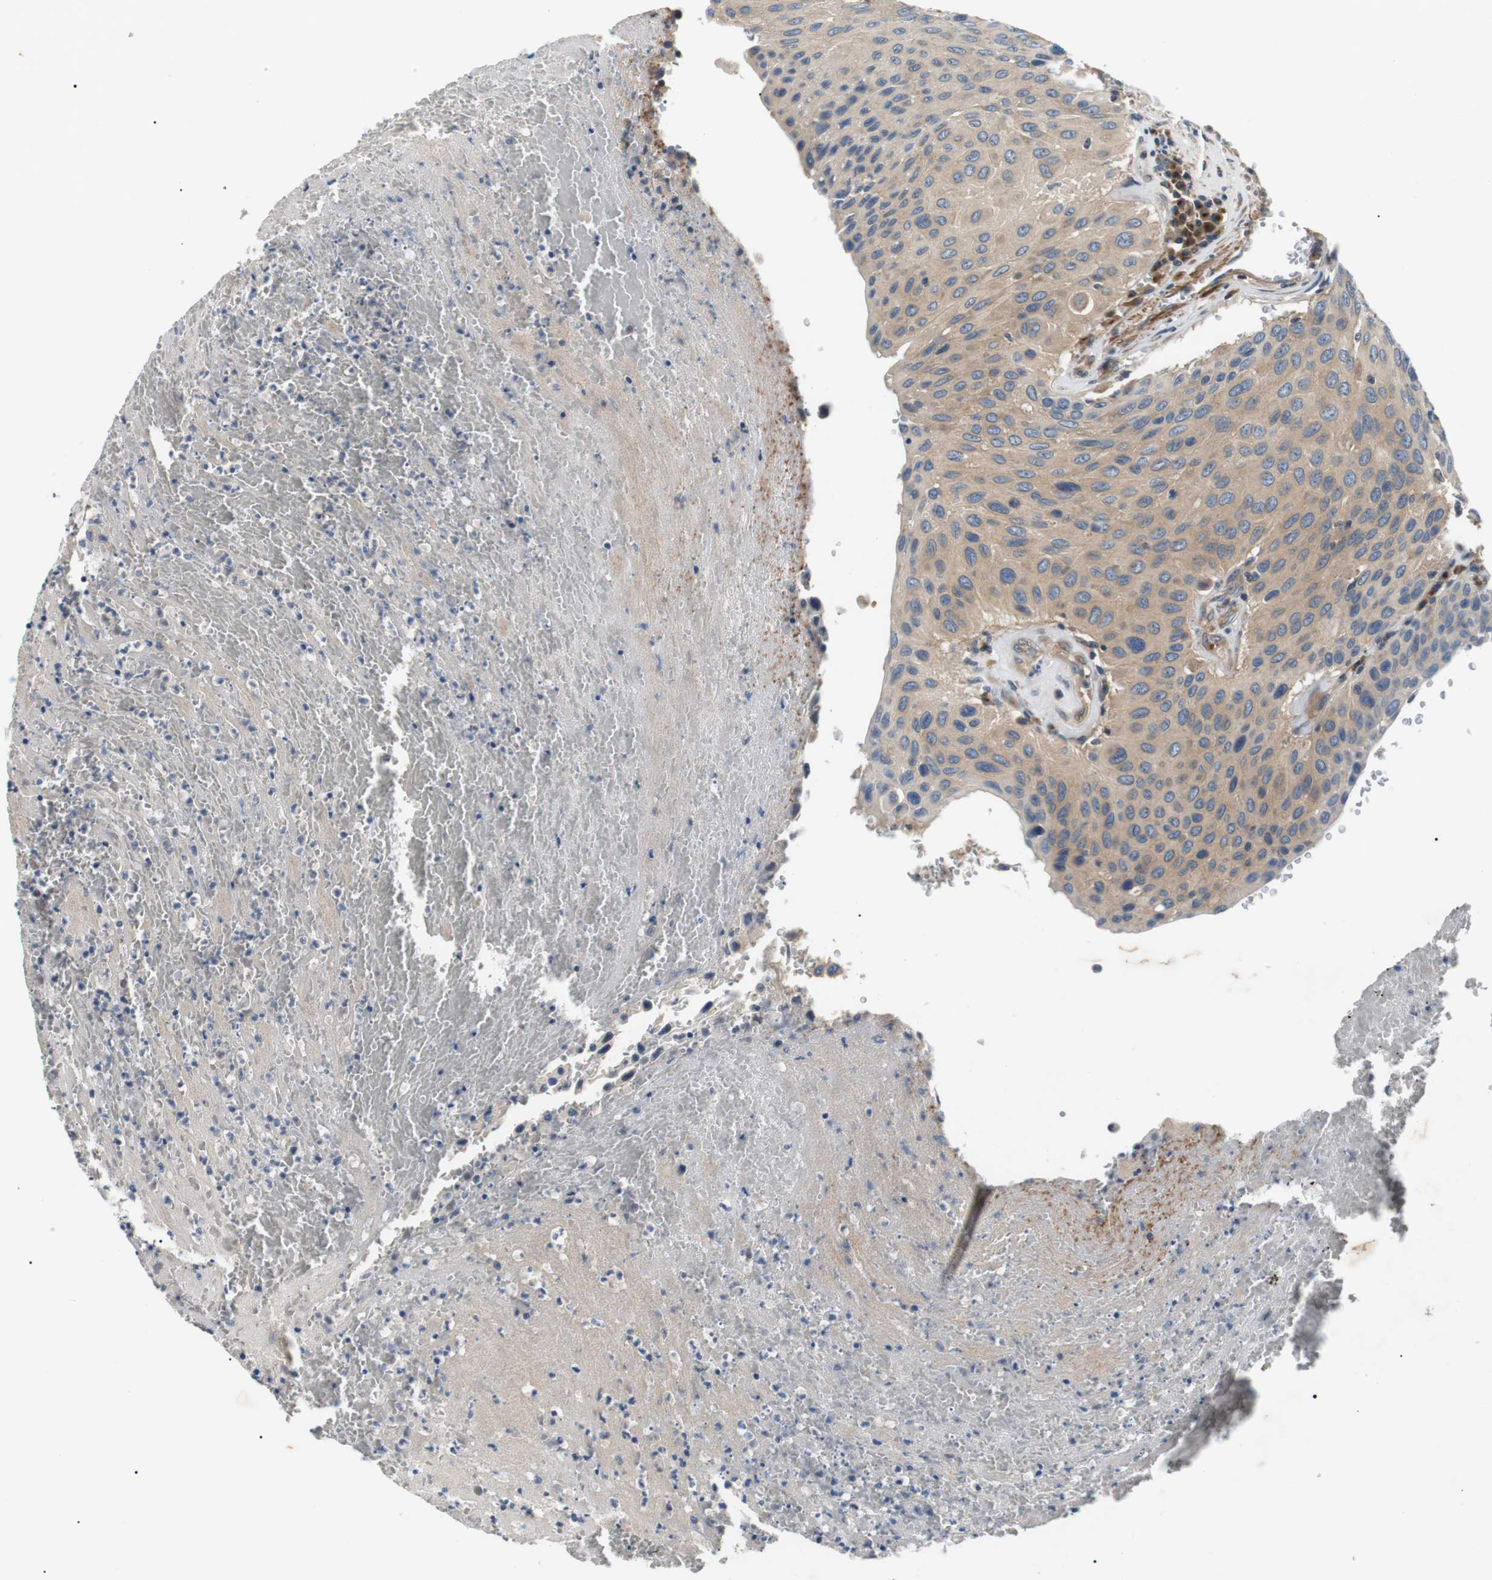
{"staining": {"intensity": "weak", "quantity": ">75%", "location": "cytoplasmic/membranous"}, "tissue": "urothelial cancer", "cell_type": "Tumor cells", "image_type": "cancer", "snomed": [{"axis": "morphology", "description": "Urothelial carcinoma, High grade"}, {"axis": "topography", "description": "Urinary bladder"}], "caption": "About >75% of tumor cells in human urothelial cancer exhibit weak cytoplasmic/membranous protein expression as visualized by brown immunohistochemical staining.", "gene": "DIPK1A", "patient": {"sex": "male", "age": 66}}